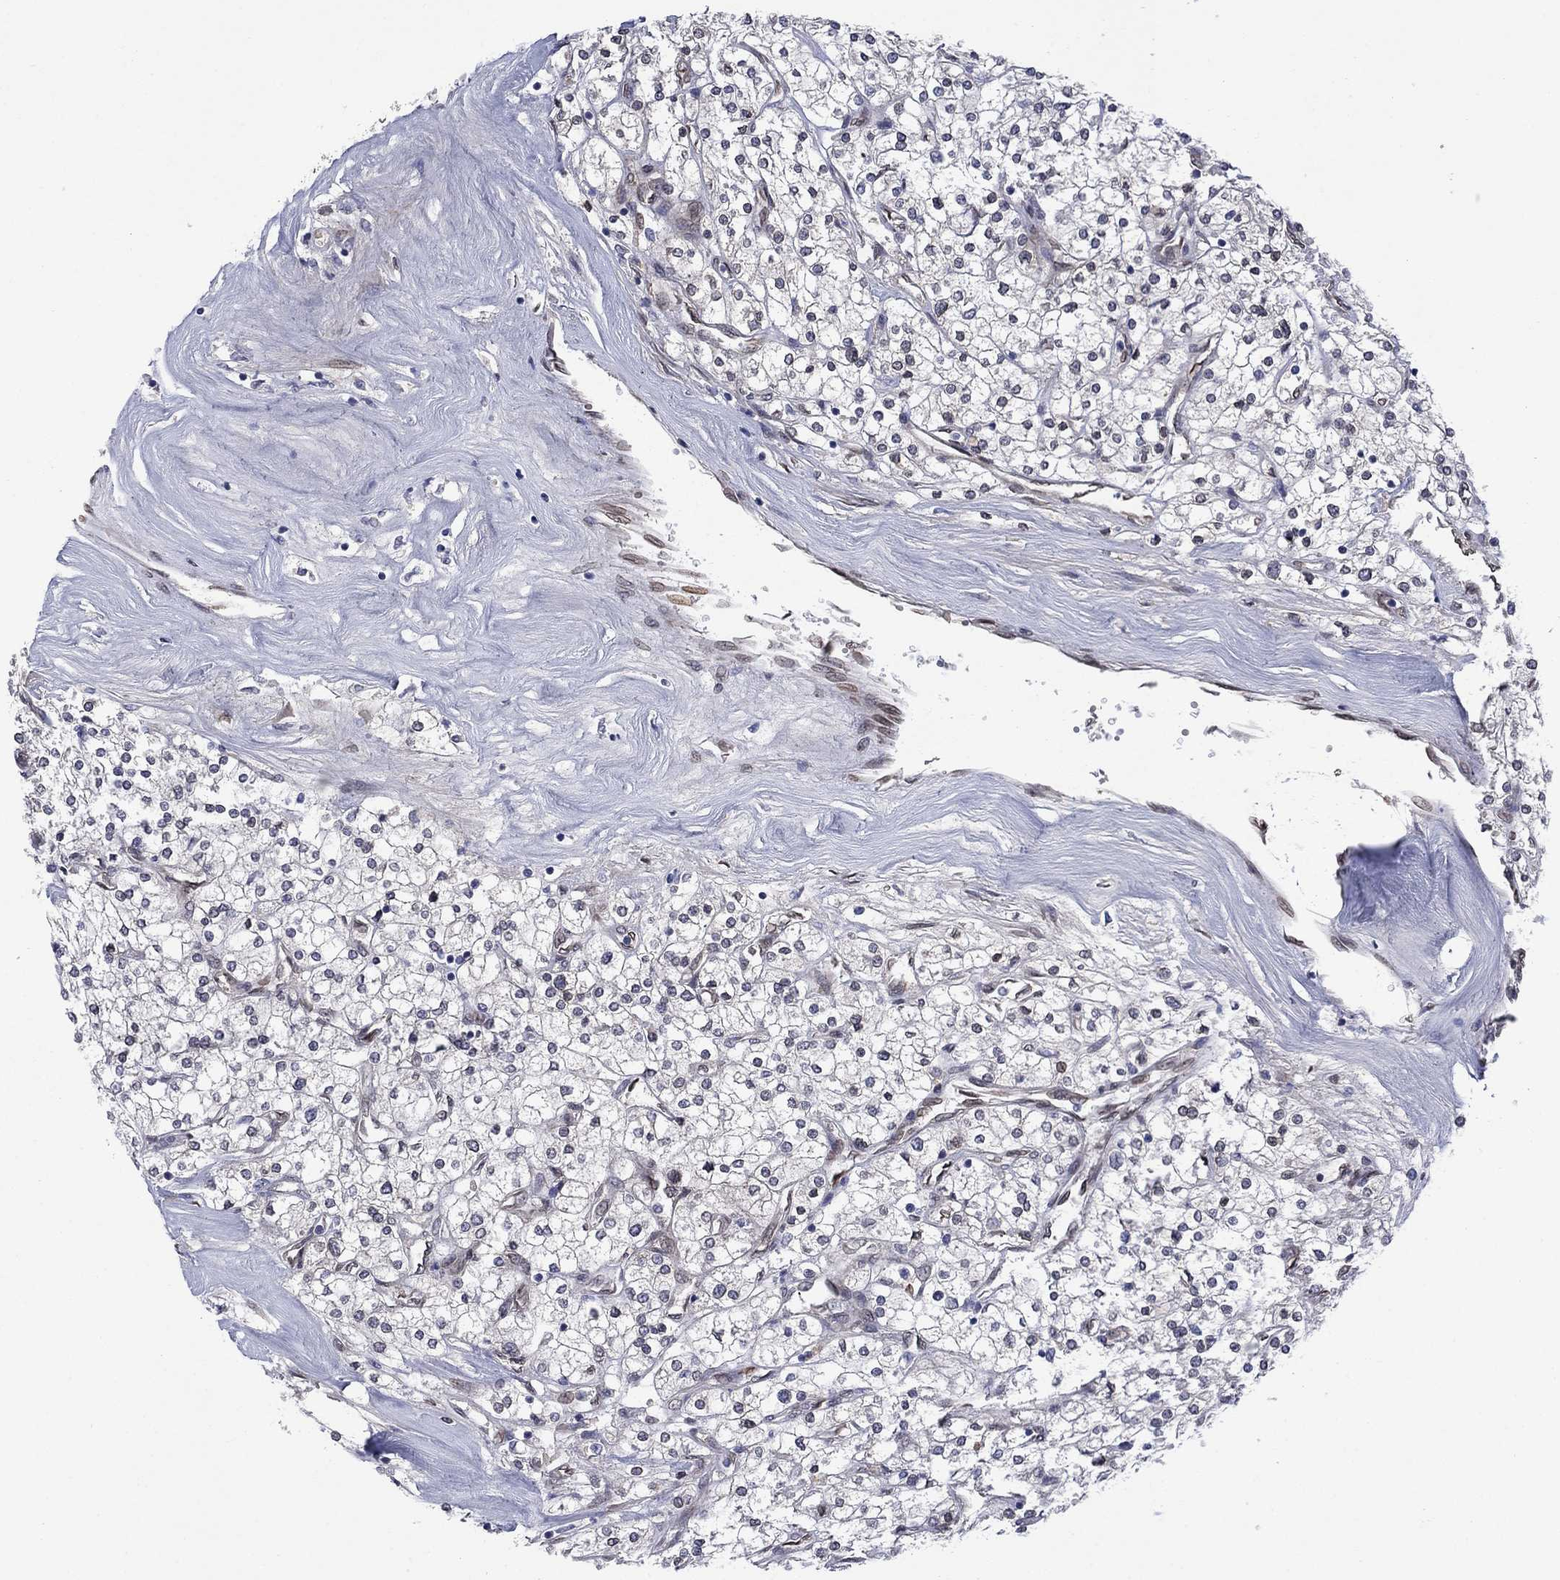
{"staining": {"intensity": "negative", "quantity": "none", "location": "none"}, "tissue": "renal cancer", "cell_type": "Tumor cells", "image_type": "cancer", "snomed": [{"axis": "morphology", "description": "Adenocarcinoma, NOS"}, {"axis": "topography", "description": "Kidney"}], "caption": "IHC micrograph of human adenocarcinoma (renal) stained for a protein (brown), which reveals no positivity in tumor cells.", "gene": "EMC9", "patient": {"sex": "male", "age": 80}}